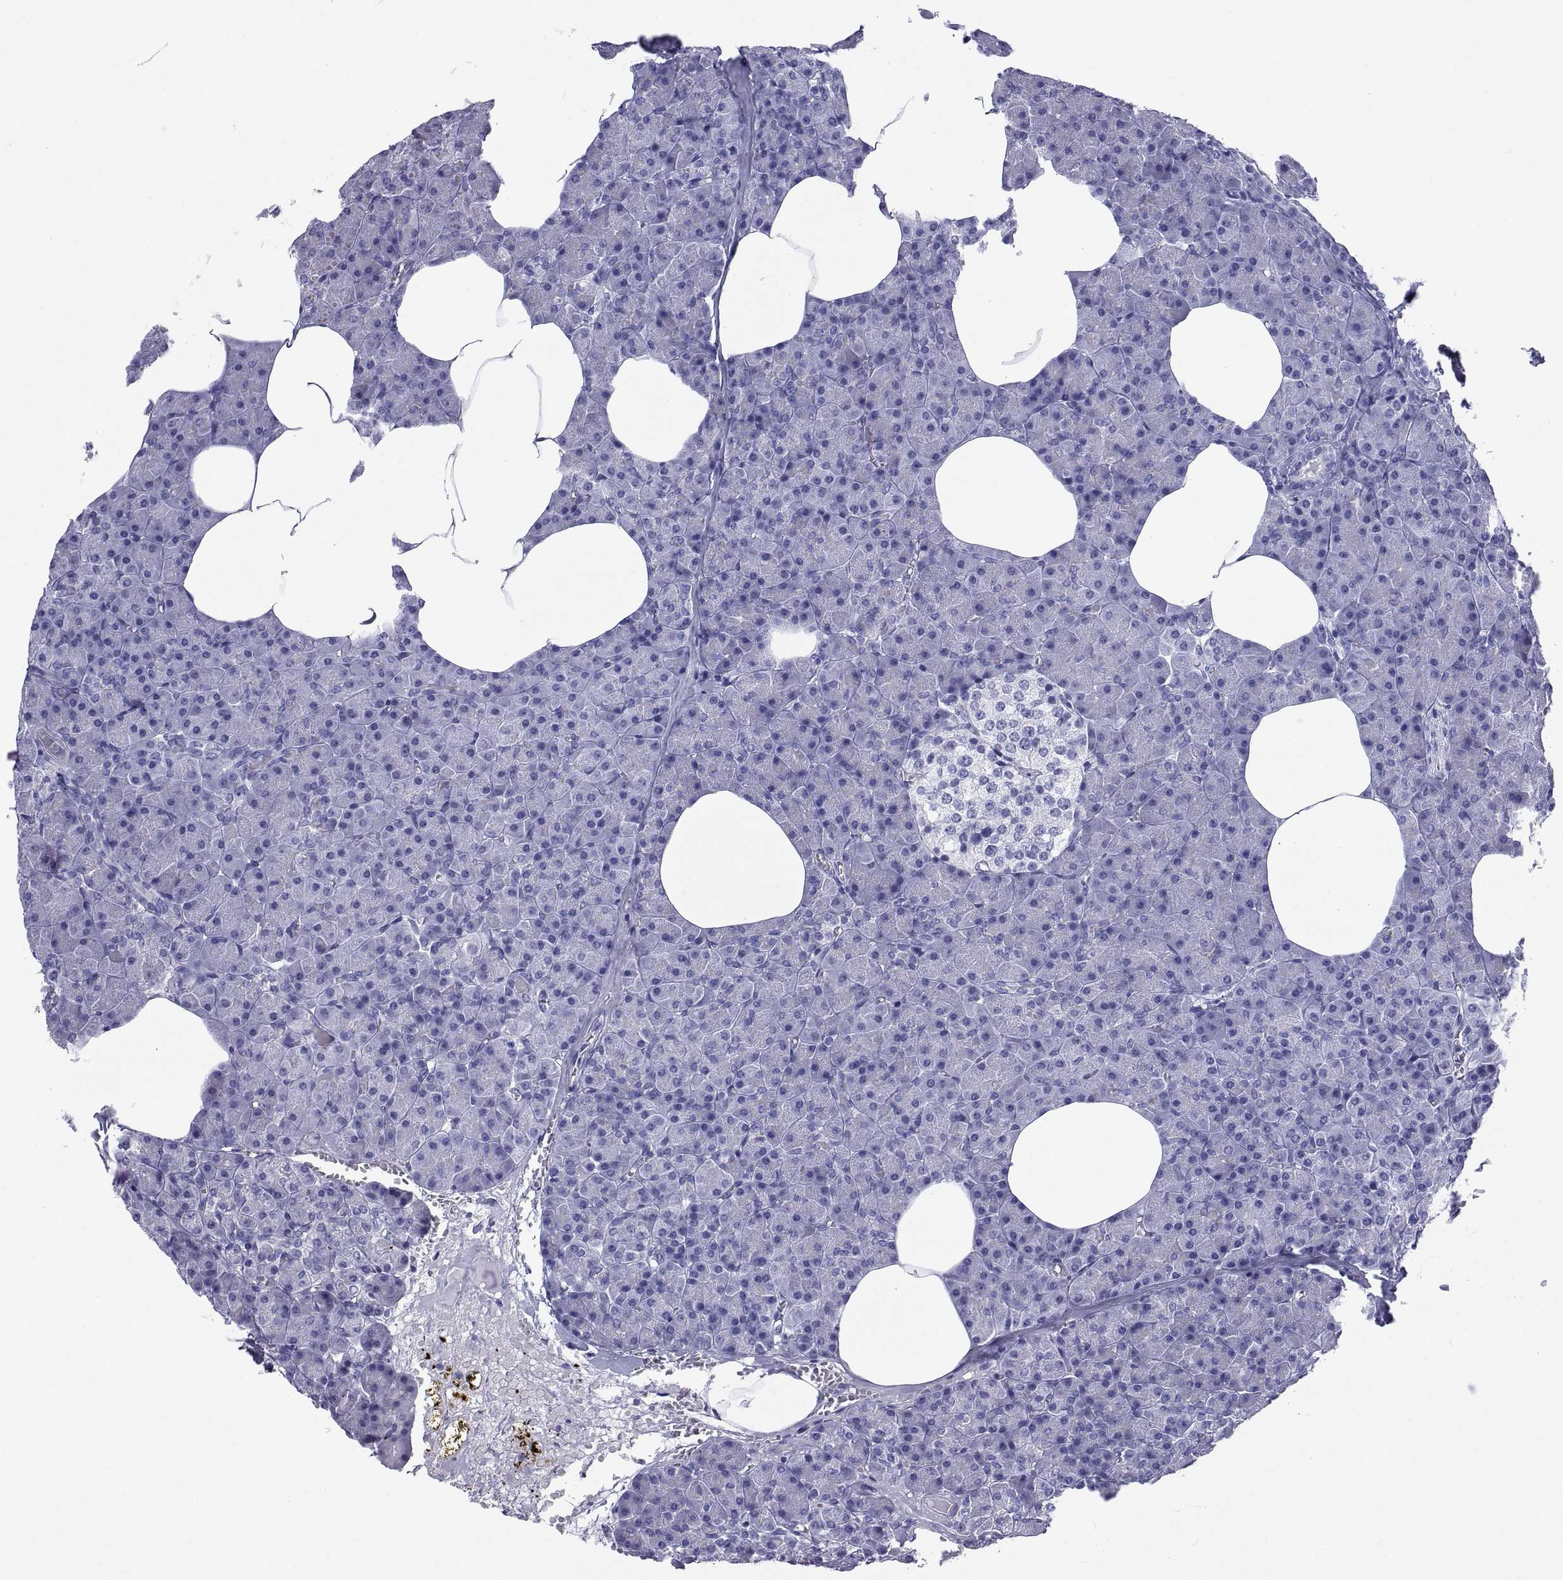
{"staining": {"intensity": "negative", "quantity": "none", "location": "none"}, "tissue": "pancreas", "cell_type": "Exocrine glandular cells", "image_type": "normal", "snomed": [{"axis": "morphology", "description": "Normal tissue, NOS"}, {"axis": "topography", "description": "Pancreas"}], "caption": "This is a histopathology image of immunohistochemistry staining of normal pancreas, which shows no positivity in exocrine glandular cells.", "gene": "CT47A10", "patient": {"sex": "female", "age": 45}}